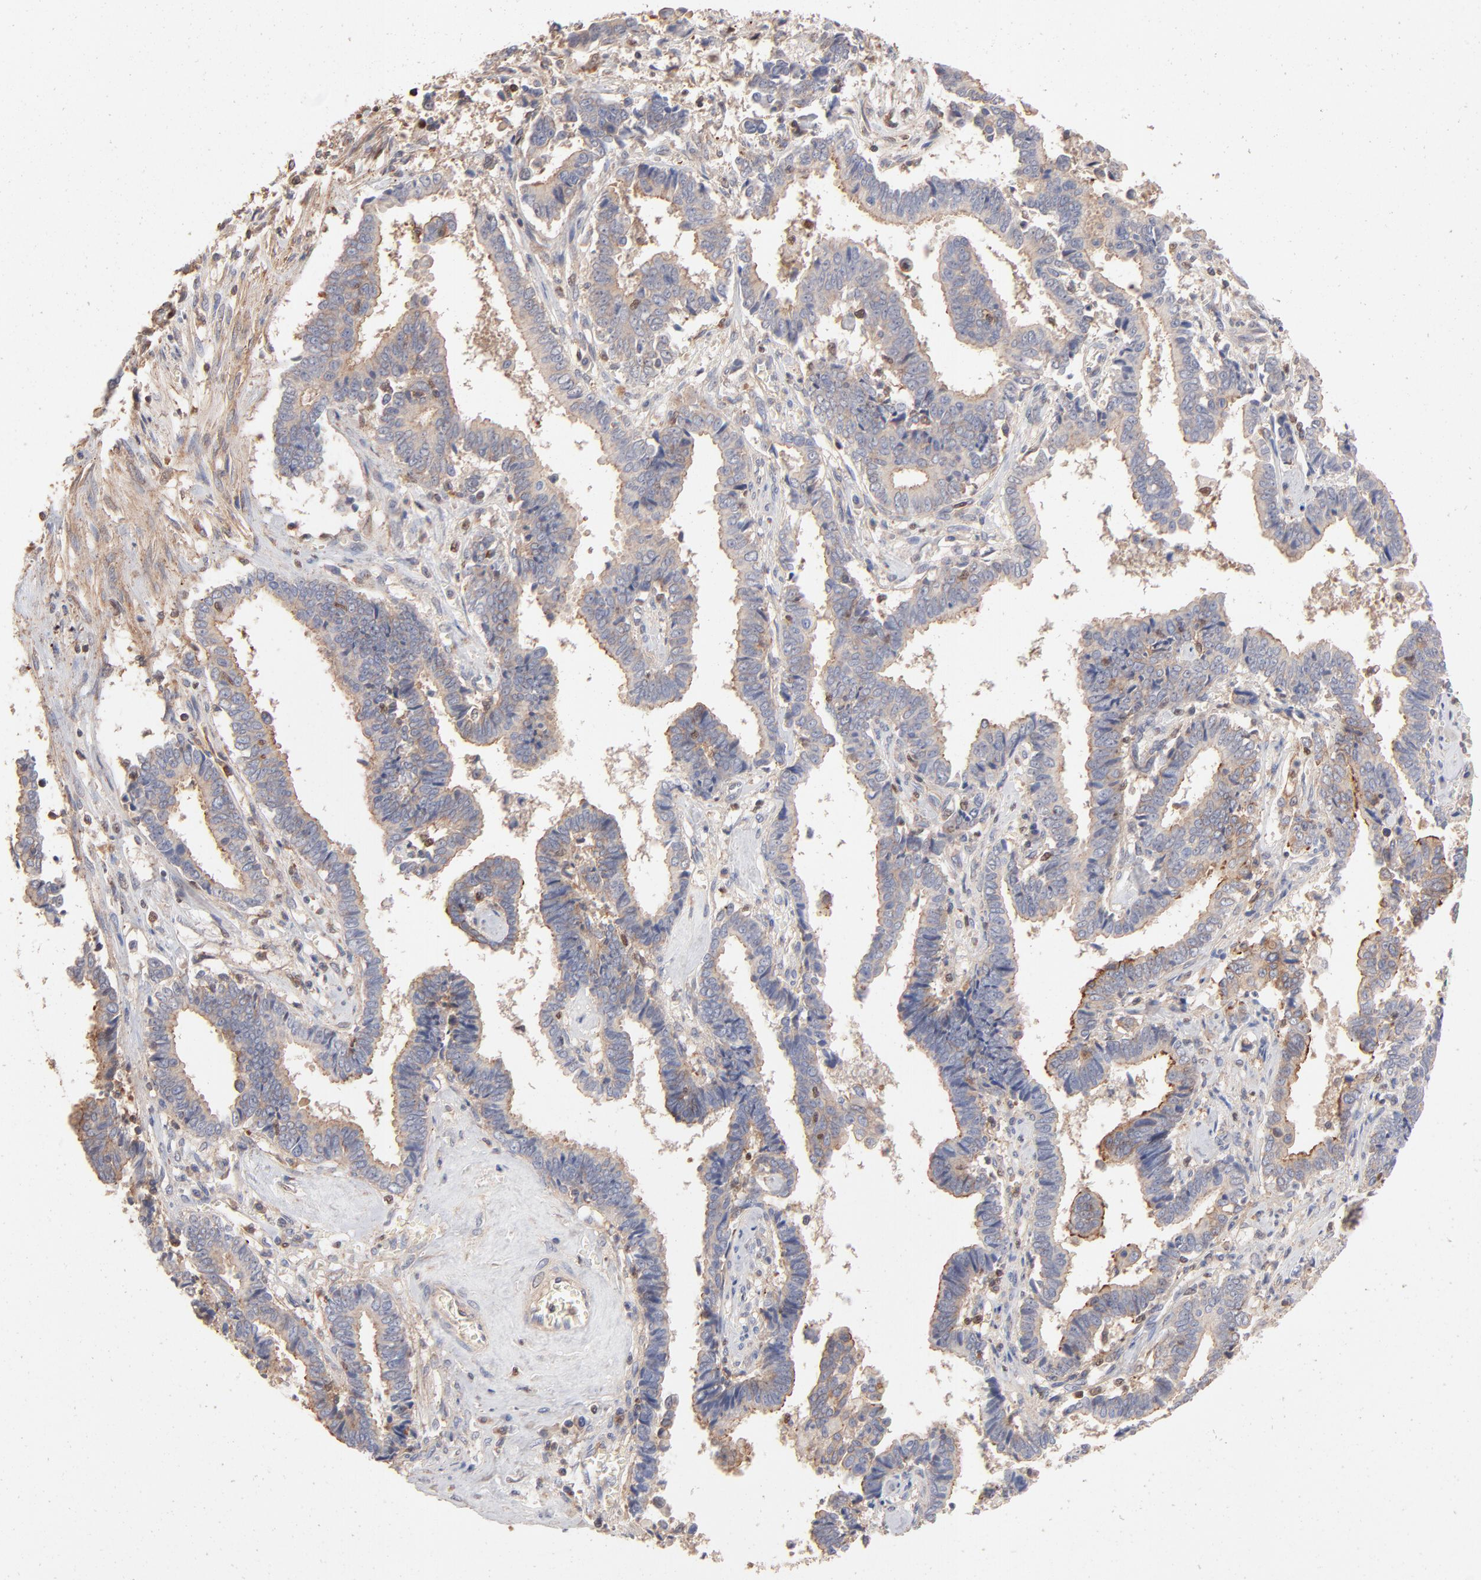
{"staining": {"intensity": "weak", "quantity": "25%-75%", "location": "cytoplasmic/membranous"}, "tissue": "liver cancer", "cell_type": "Tumor cells", "image_type": "cancer", "snomed": [{"axis": "morphology", "description": "Cholangiocarcinoma"}, {"axis": "topography", "description": "Liver"}], "caption": "Liver cancer stained for a protein (brown) demonstrates weak cytoplasmic/membranous positive expression in approximately 25%-75% of tumor cells.", "gene": "ARHGEF6", "patient": {"sex": "male", "age": 57}}